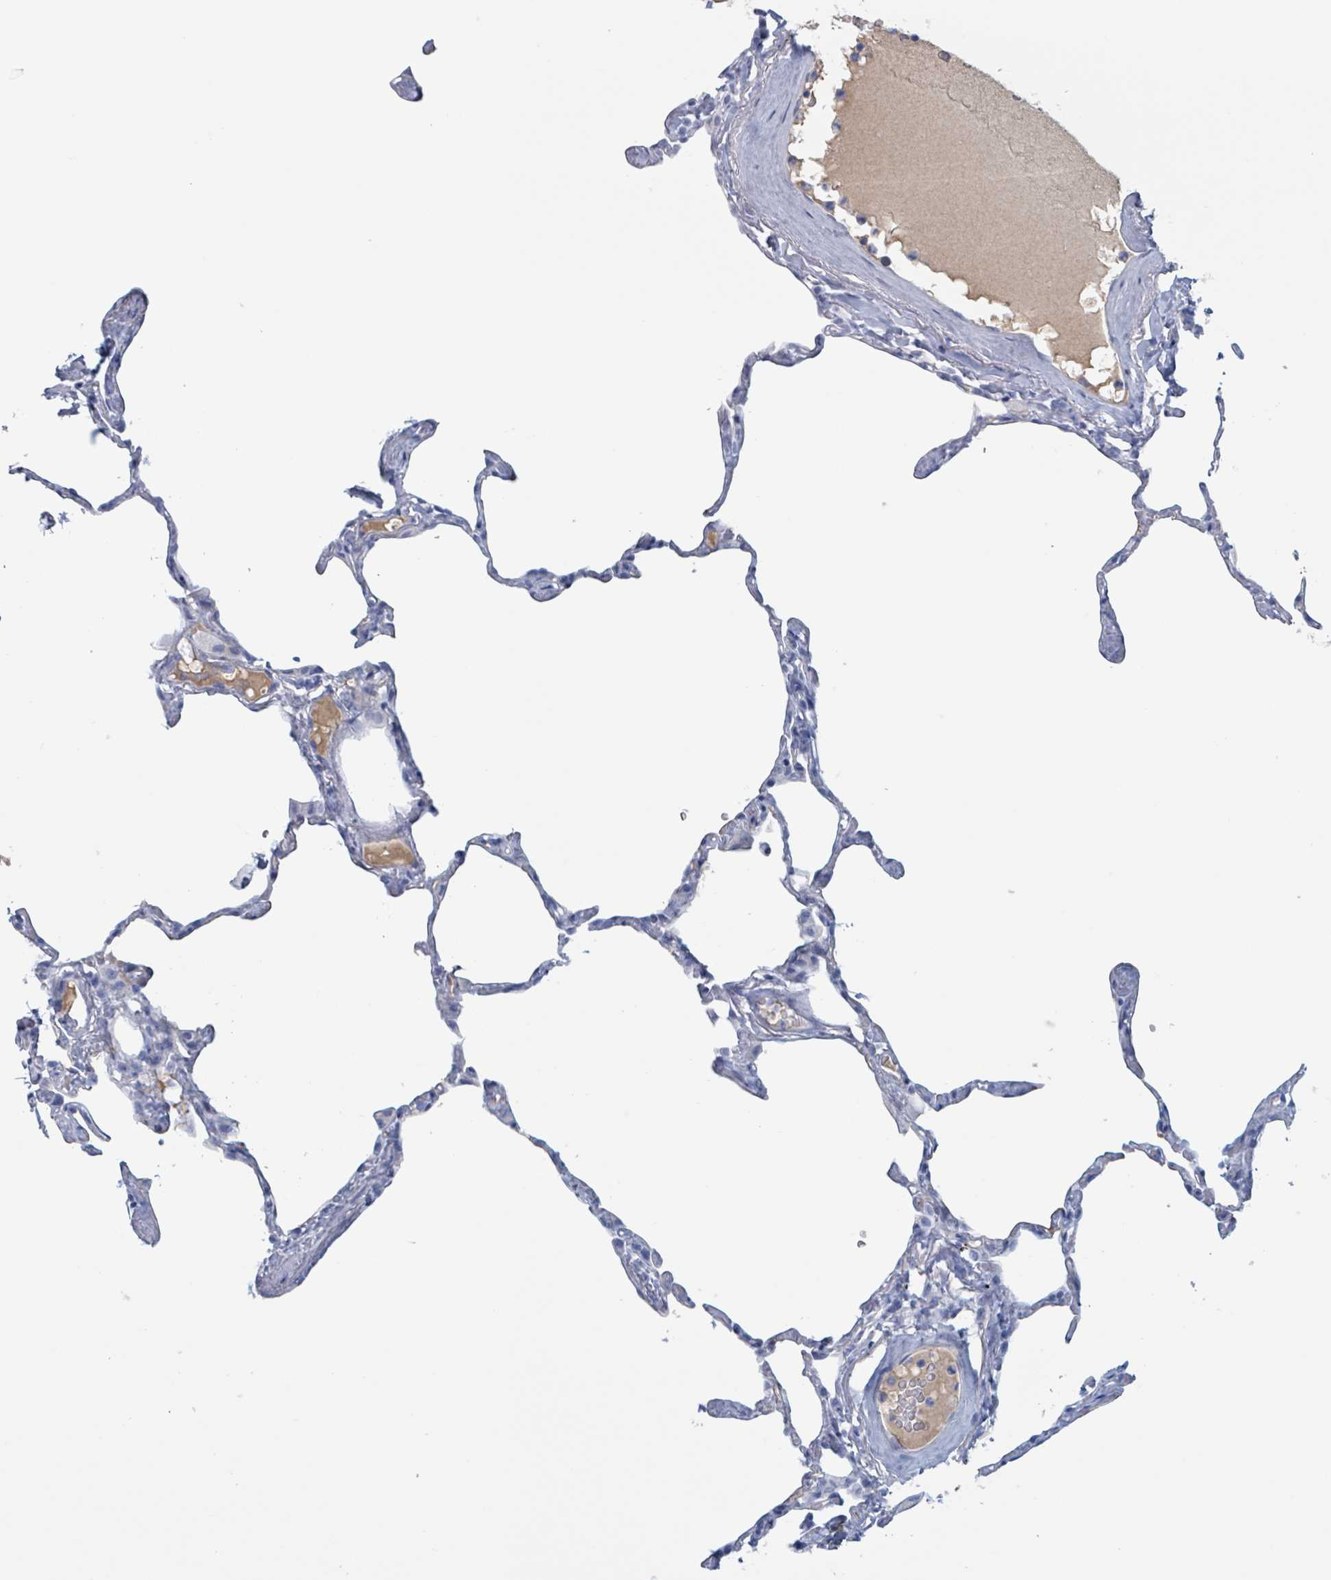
{"staining": {"intensity": "negative", "quantity": "none", "location": "none"}, "tissue": "lung", "cell_type": "Alveolar cells", "image_type": "normal", "snomed": [{"axis": "morphology", "description": "Normal tissue, NOS"}, {"axis": "topography", "description": "Lung"}], "caption": "Alveolar cells are negative for brown protein staining in benign lung. (Brightfield microscopy of DAB immunohistochemistry (IHC) at high magnification).", "gene": "KLK4", "patient": {"sex": "male", "age": 65}}